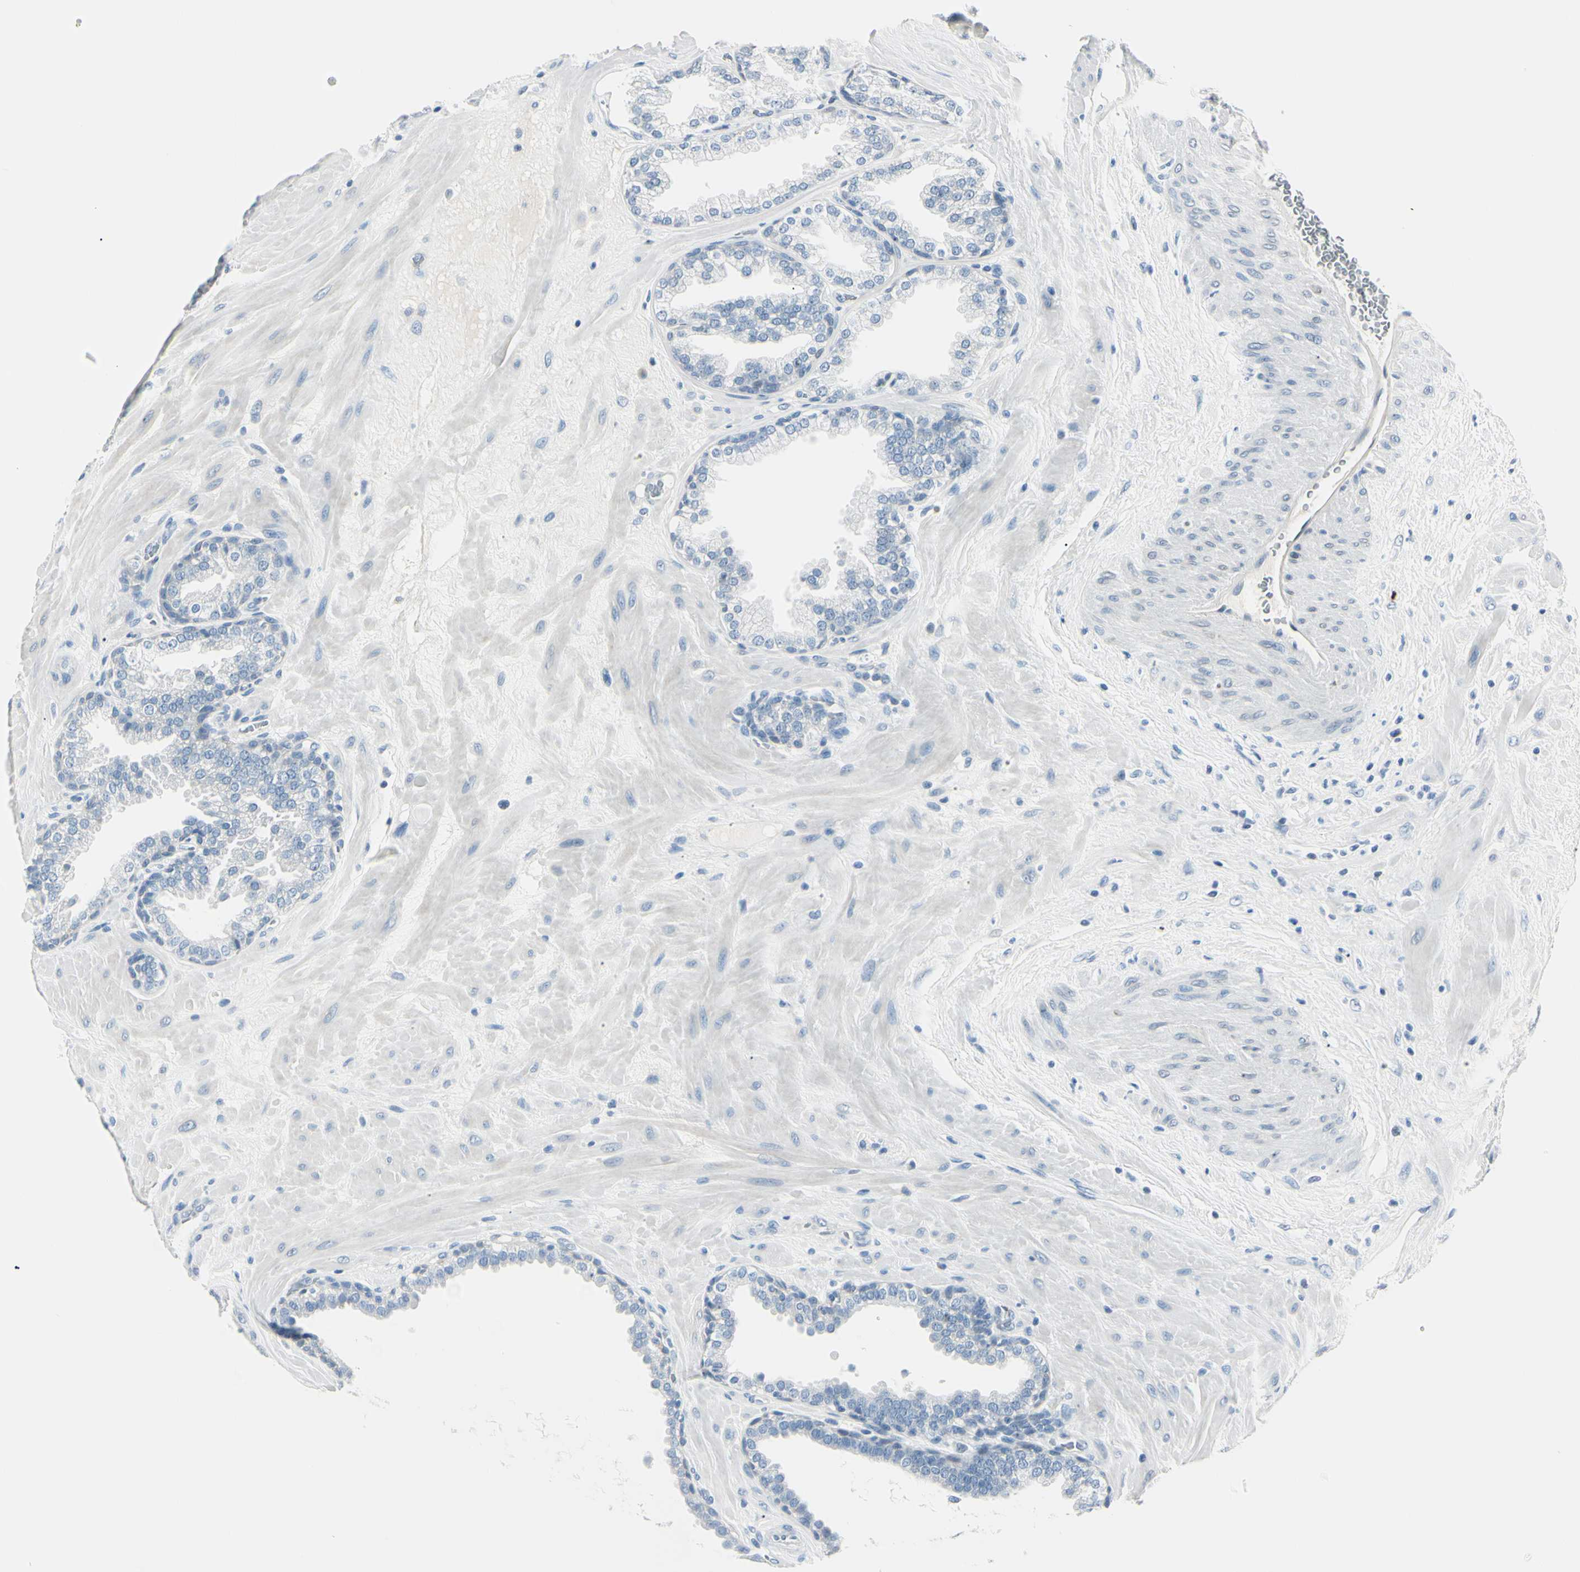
{"staining": {"intensity": "negative", "quantity": "none", "location": "none"}, "tissue": "prostate", "cell_type": "Glandular cells", "image_type": "normal", "snomed": [{"axis": "morphology", "description": "Normal tissue, NOS"}, {"axis": "topography", "description": "Prostate"}], "caption": "Immunohistochemistry micrograph of normal prostate: human prostate stained with DAB (3,3'-diaminobenzidine) exhibits no significant protein staining in glandular cells.", "gene": "CA2", "patient": {"sex": "male", "age": 51}}